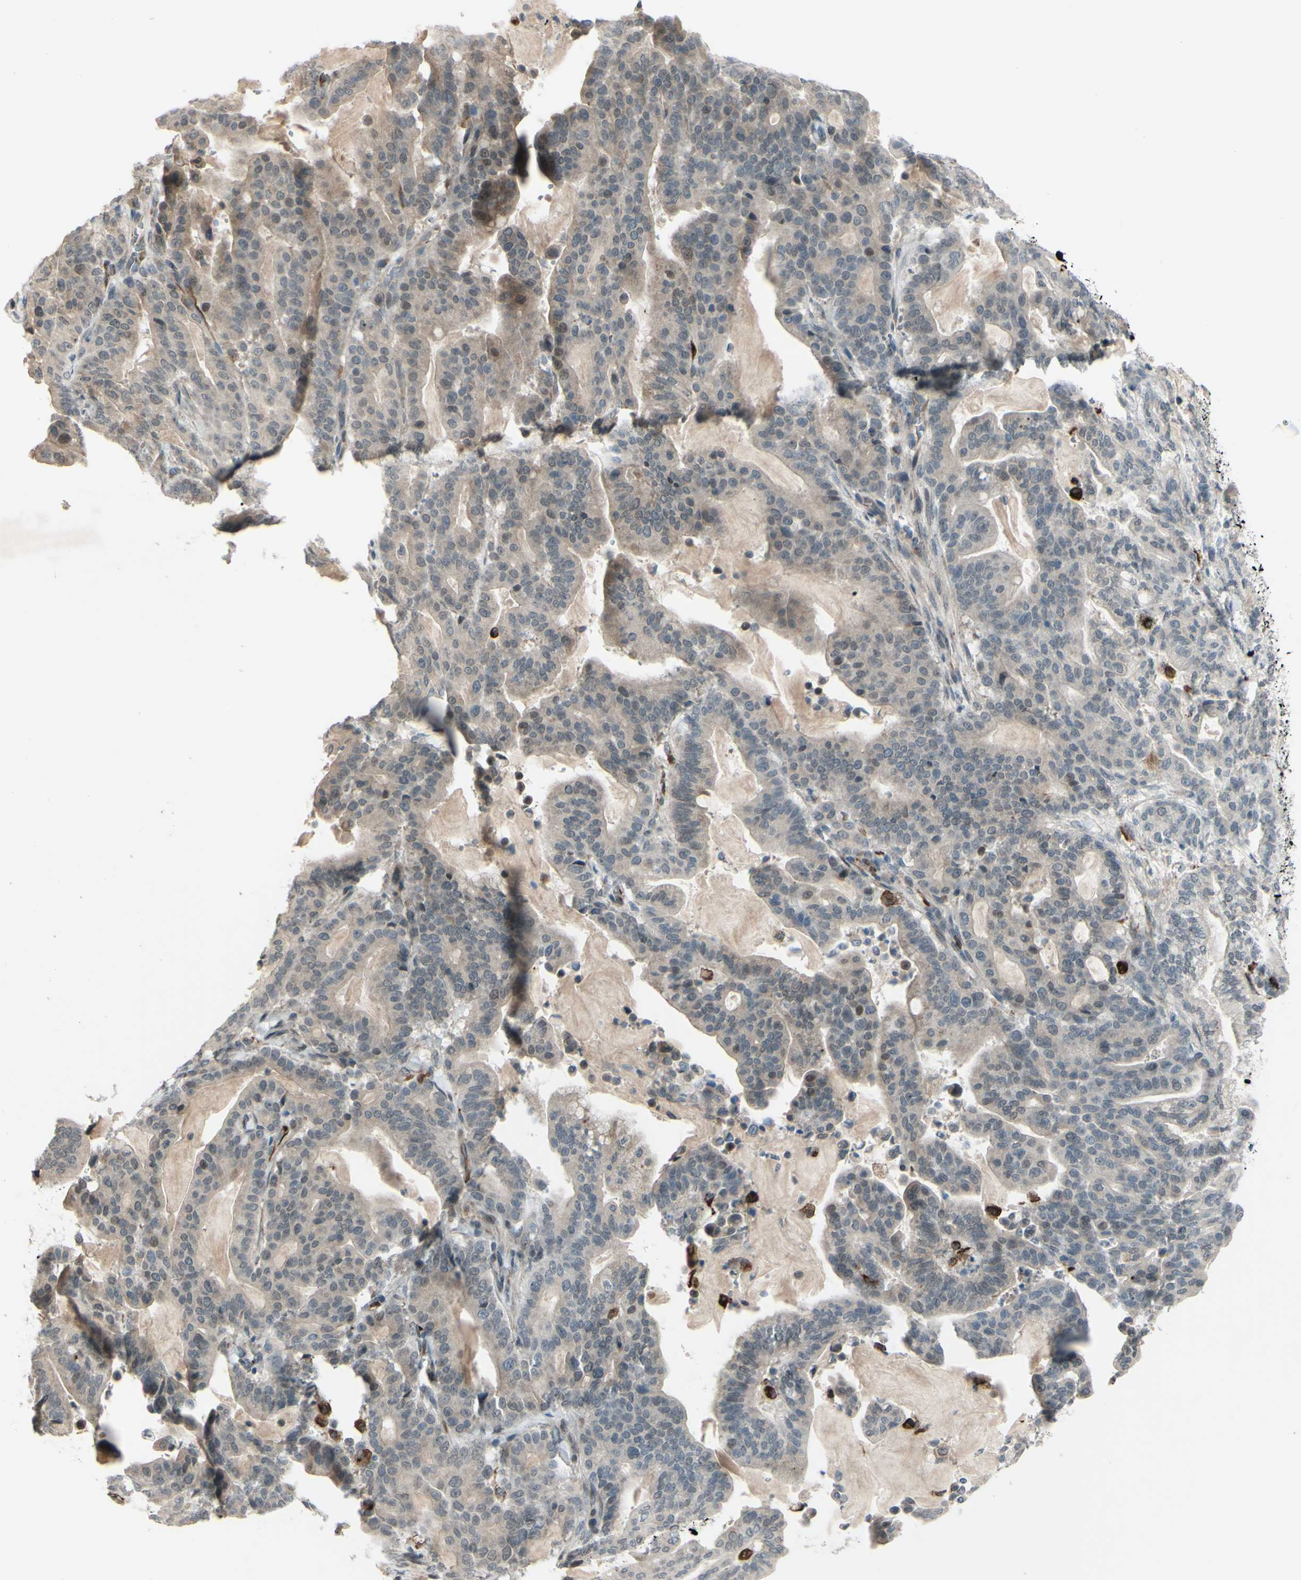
{"staining": {"intensity": "weak", "quantity": "<25%", "location": "cytoplasmic/membranous"}, "tissue": "pancreatic cancer", "cell_type": "Tumor cells", "image_type": "cancer", "snomed": [{"axis": "morphology", "description": "Adenocarcinoma, NOS"}, {"axis": "topography", "description": "Pancreas"}], "caption": "Protein analysis of pancreatic adenocarcinoma displays no significant expression in tumor cells. The staining is performed using DAB (3,3'-diaminobenzidine) brown chromogen with nuclei counter-stained in using hematoxylin.", "gene": "FGFR2", "patient": {"sex": "male", "age": 63}}